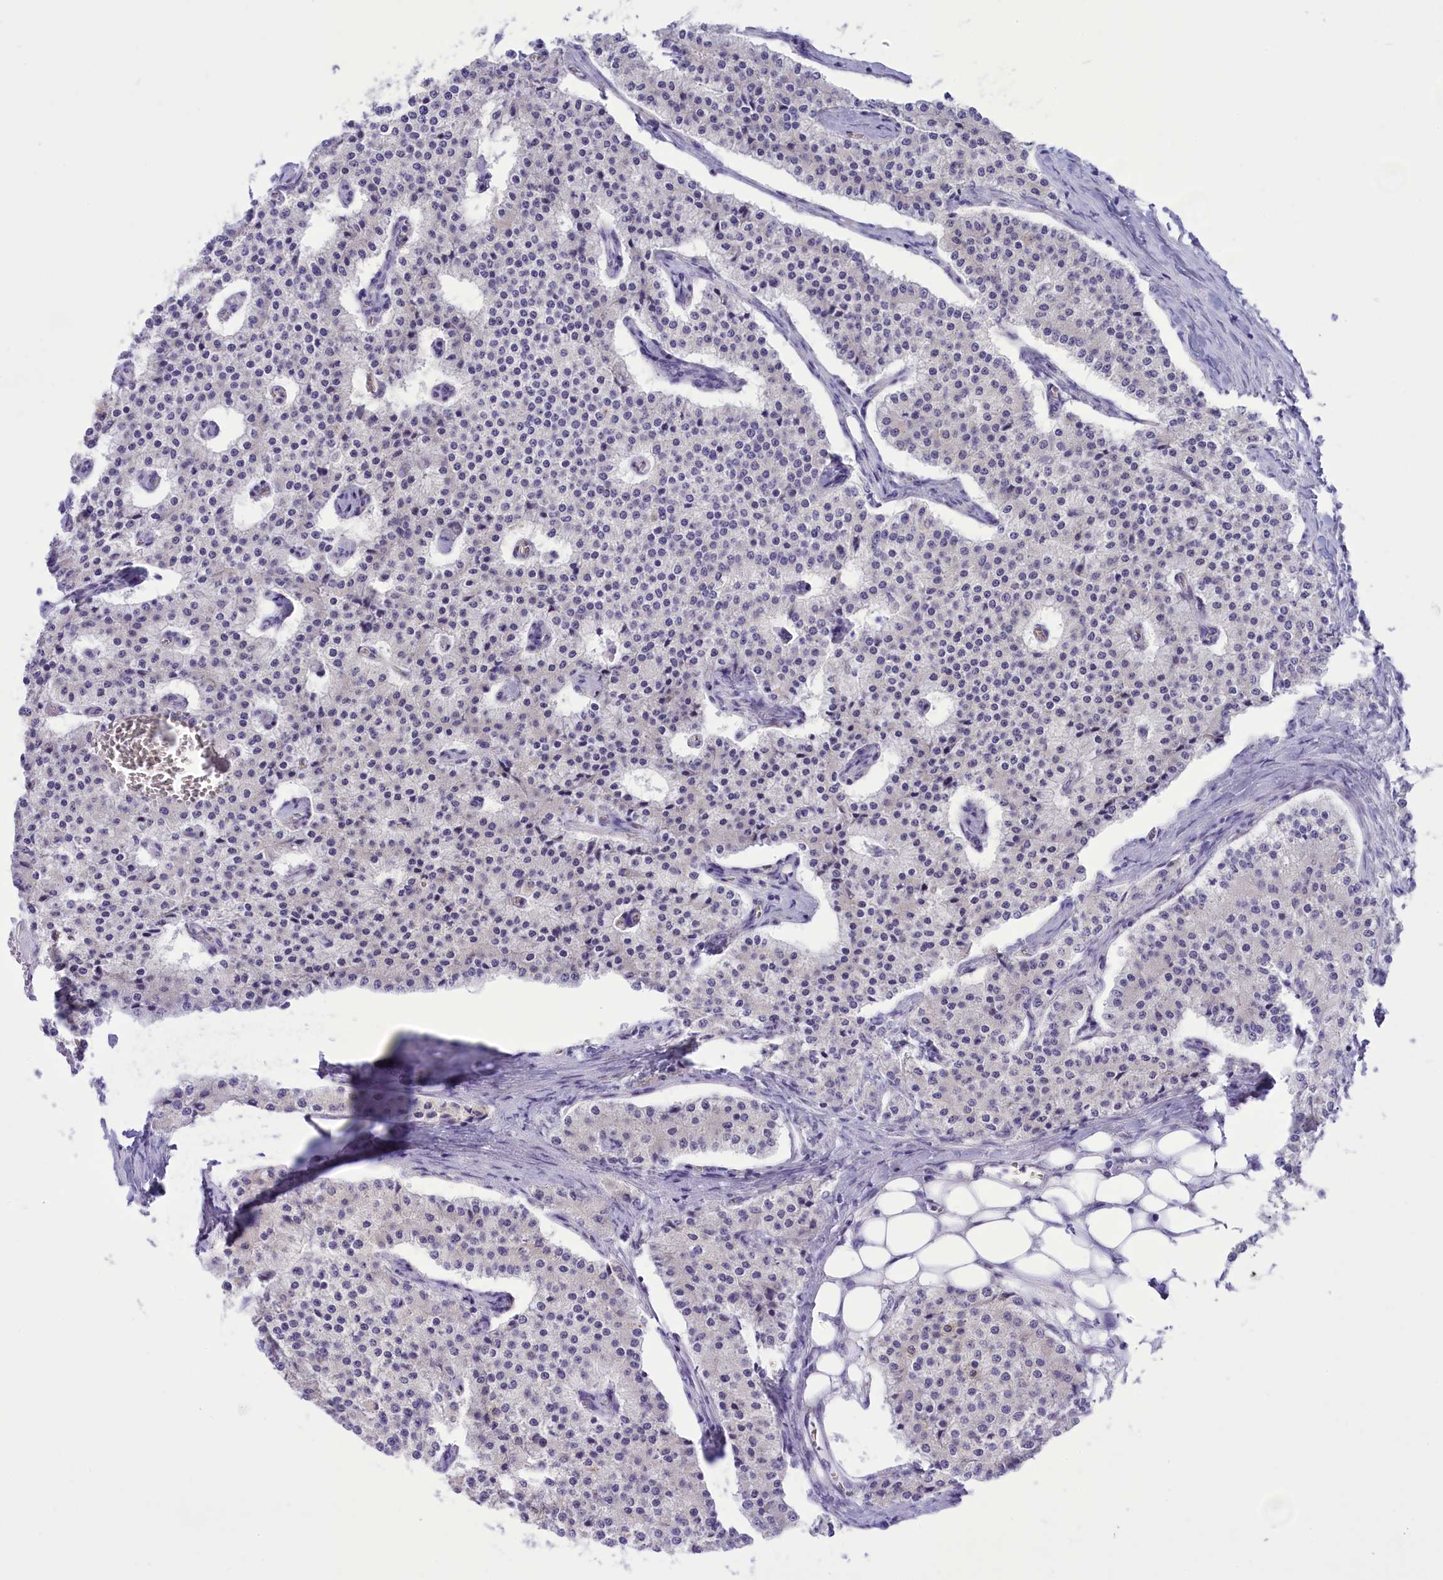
{"staining": {"intensity": "negative", "quantity": "none", "location": "none"}, "tissue": "carcinoid", "cell_type": "Tumor cells", "image_type": "cancer", "snomed": [{"axis": "morphology", "description": "Carcinoid, malignant, NOS"}, {"axis": "topography", "description": "Colon"}], "caption": "Immunohistochemistry of human carcinoid shows no expression in tumor cells.", "gene": "DCAF16", "patient": {"sex": "female", "age": 52}}